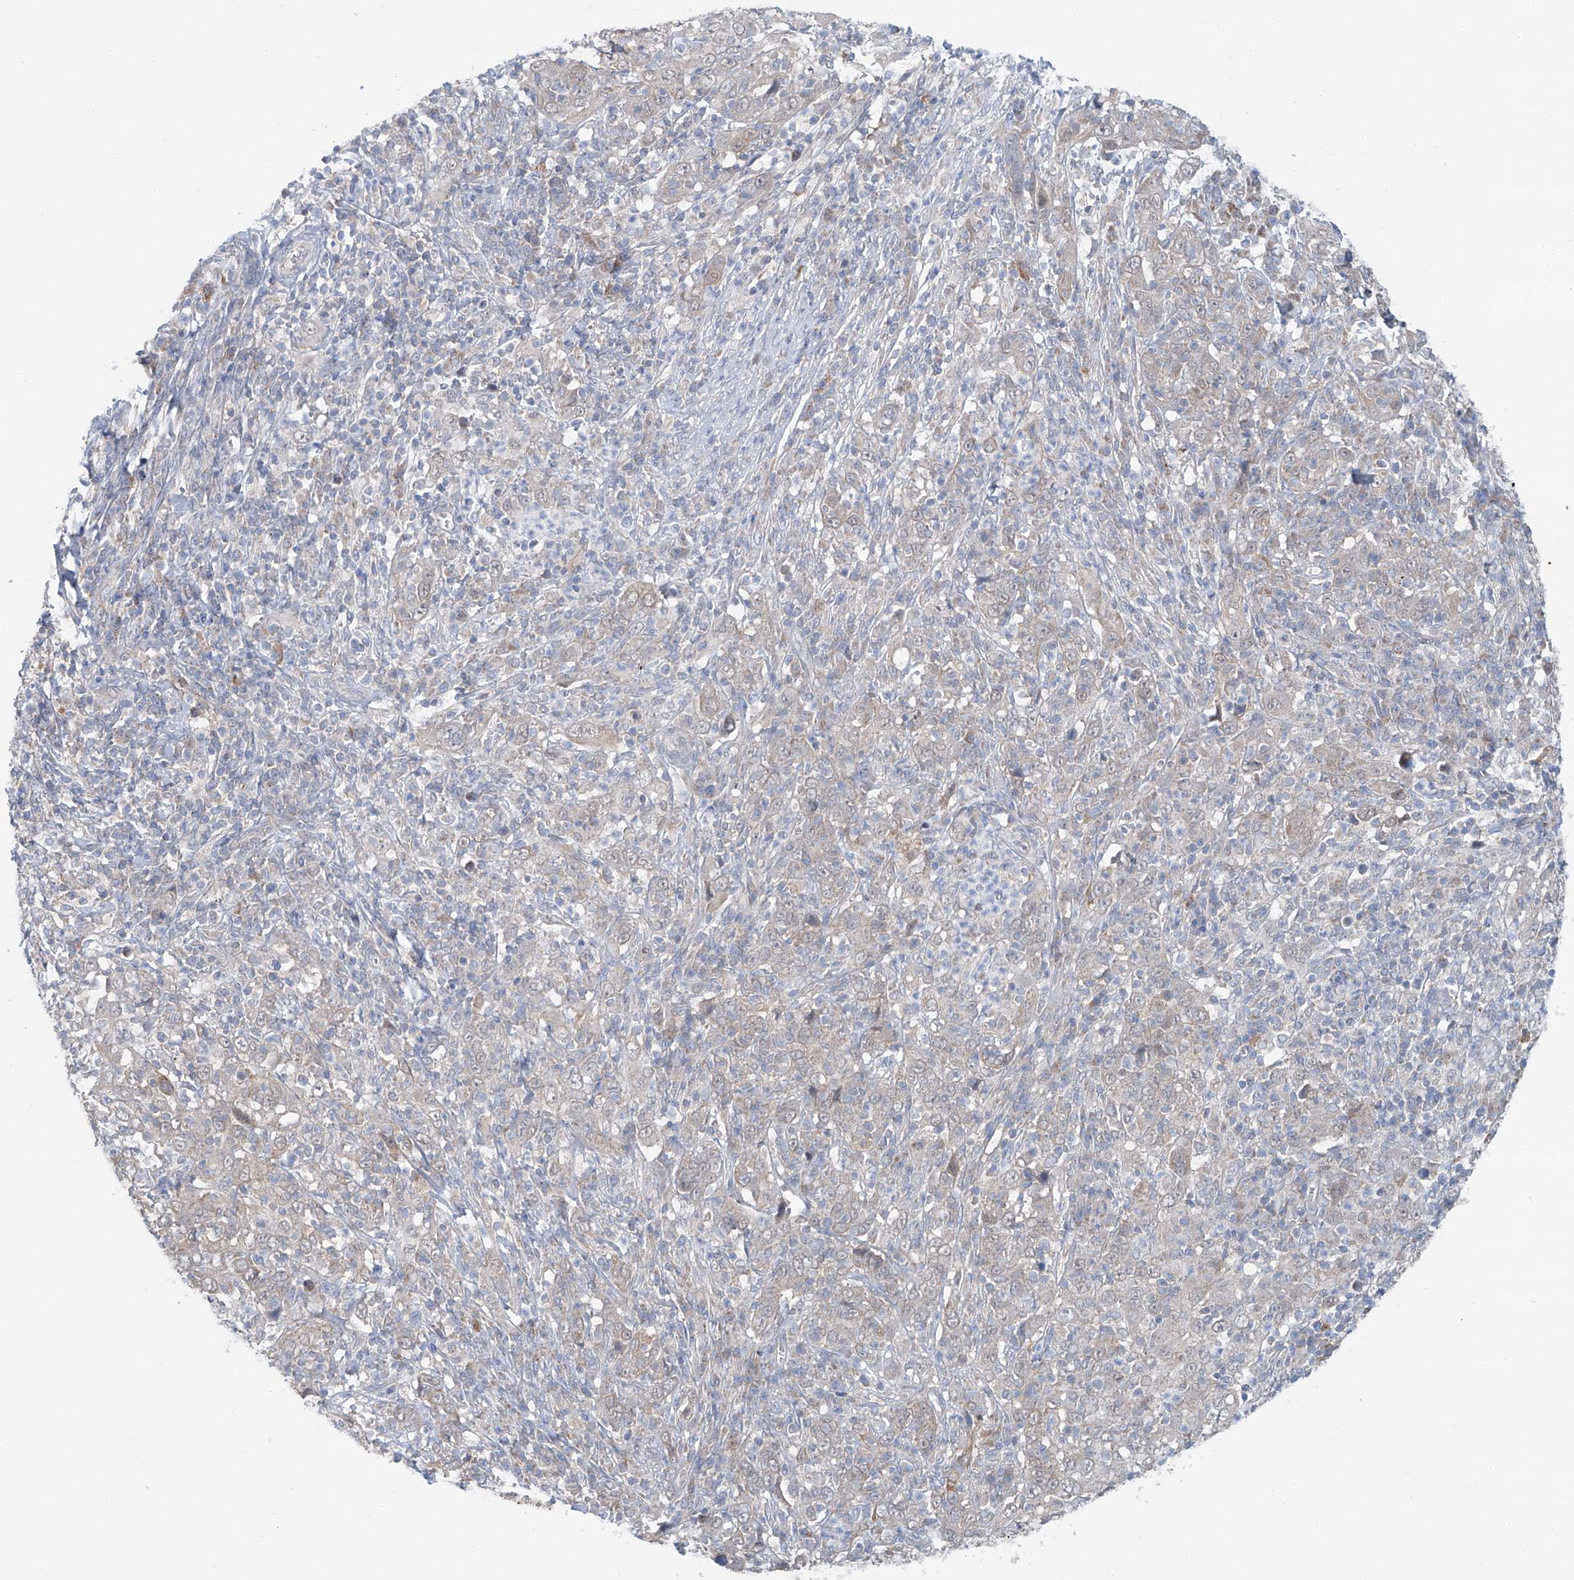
{"staining": {"intensity": "weak", "quantity": "25%-75%", "location": "cytoplasmic/membranous"}, "tissue": "cervical cancer", "cell_type": "Tumor cells", "image_type": "cancer", "snomed": [{"axis": "morphology", "description": "Squamous cell carcinoma, NOS"}, {"axis": "topography", "description": "Cervix"}], "caption": "Brown immunohistochemical staining in human cervical cancer (squamous cell carcinoma) exhibits weak cytoplasmic/membranous expression in about 25%-75% of tumor cells.", "gene": "SIX4", "patient": {"sex": "female", "age": 46}}